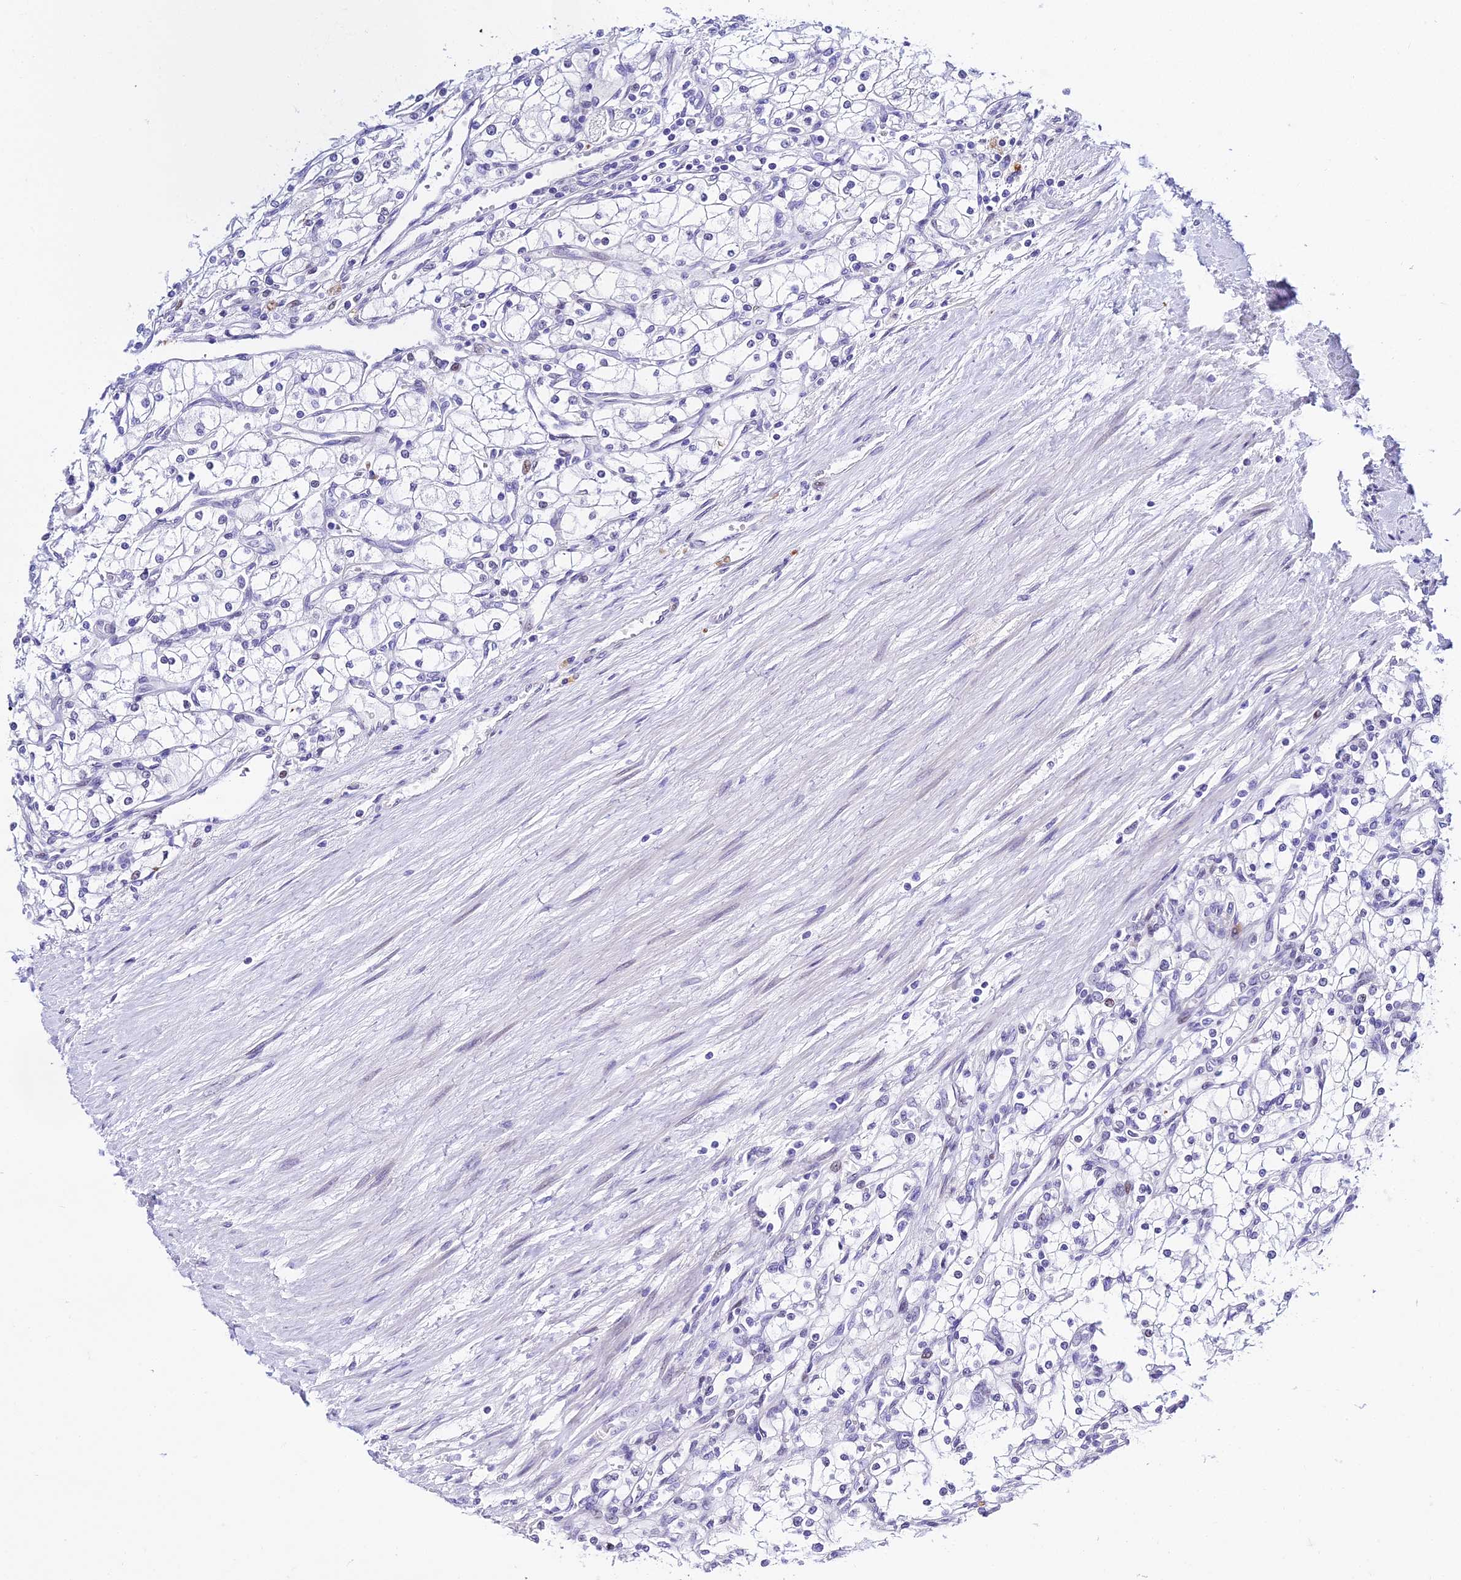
{"staining": {"intensity": "negative", "quantity": "none", "location": "none"}, "tissue": "renal cancer", "cell_type": "Tumor cells", "image_type": "cancer", "snomed": [{"axis": "morphology", "description": "Adenocarcinoma, NOS"}, {"axis": "topography", "description": "Kidney"}], "caption": "High magnification brightfield microscopy of renal cancer stained with DAB (3,3'-diaminobenzidine) (brown) and counterstained with hematoxylin (blue): tumor cells show no significant positivity. (Stains: DAB (3,3'-diaminobenzidine) immunohistochemistry with hematoxylin counter stain, Microscopy: brightfield microscopy at high magnification).", "gene": "POFUT2", "patient": {"sex": "male", "age": 80}}